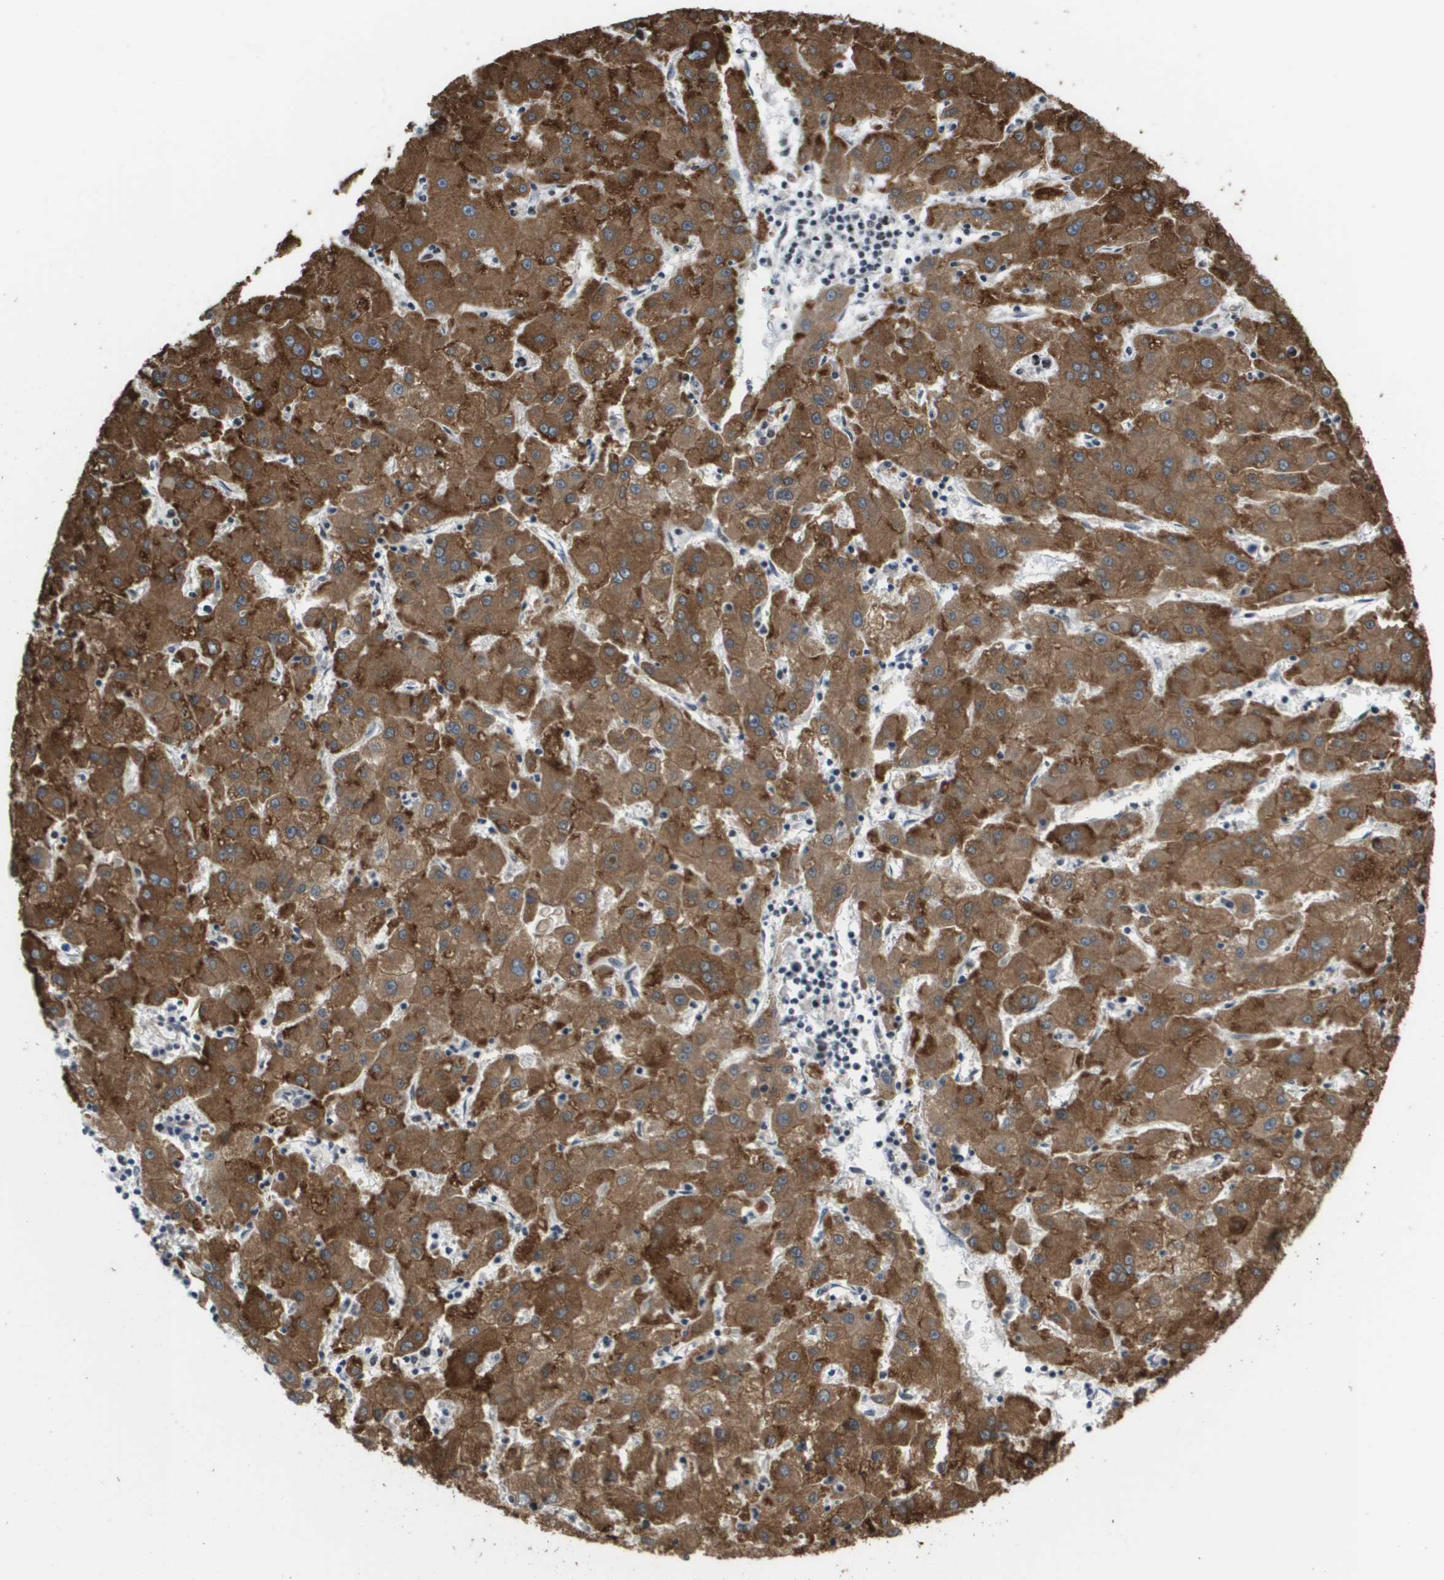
{"staining": {"intensity": "strong", "quantity": ">75%", "location": "cytoplasmic/membranous"}, "tissue": "liver cancer", "cell_type": "Tumor cells", "image_type": "cancer", "snomed": [{"axis": "morphology", "description": "Carcinoma, Hepatocellular, NOS"}, {"axis": "topography", "description": "Liver"}], "caption": "IHC (DAB) staining of liver hepatocellular carcinoma displays strong cytoplasmic/membranous protein positivity in approximately >75% of tumor cells.", "gene": "ISY1", "patient": {"sex": "male", "age": 72}}